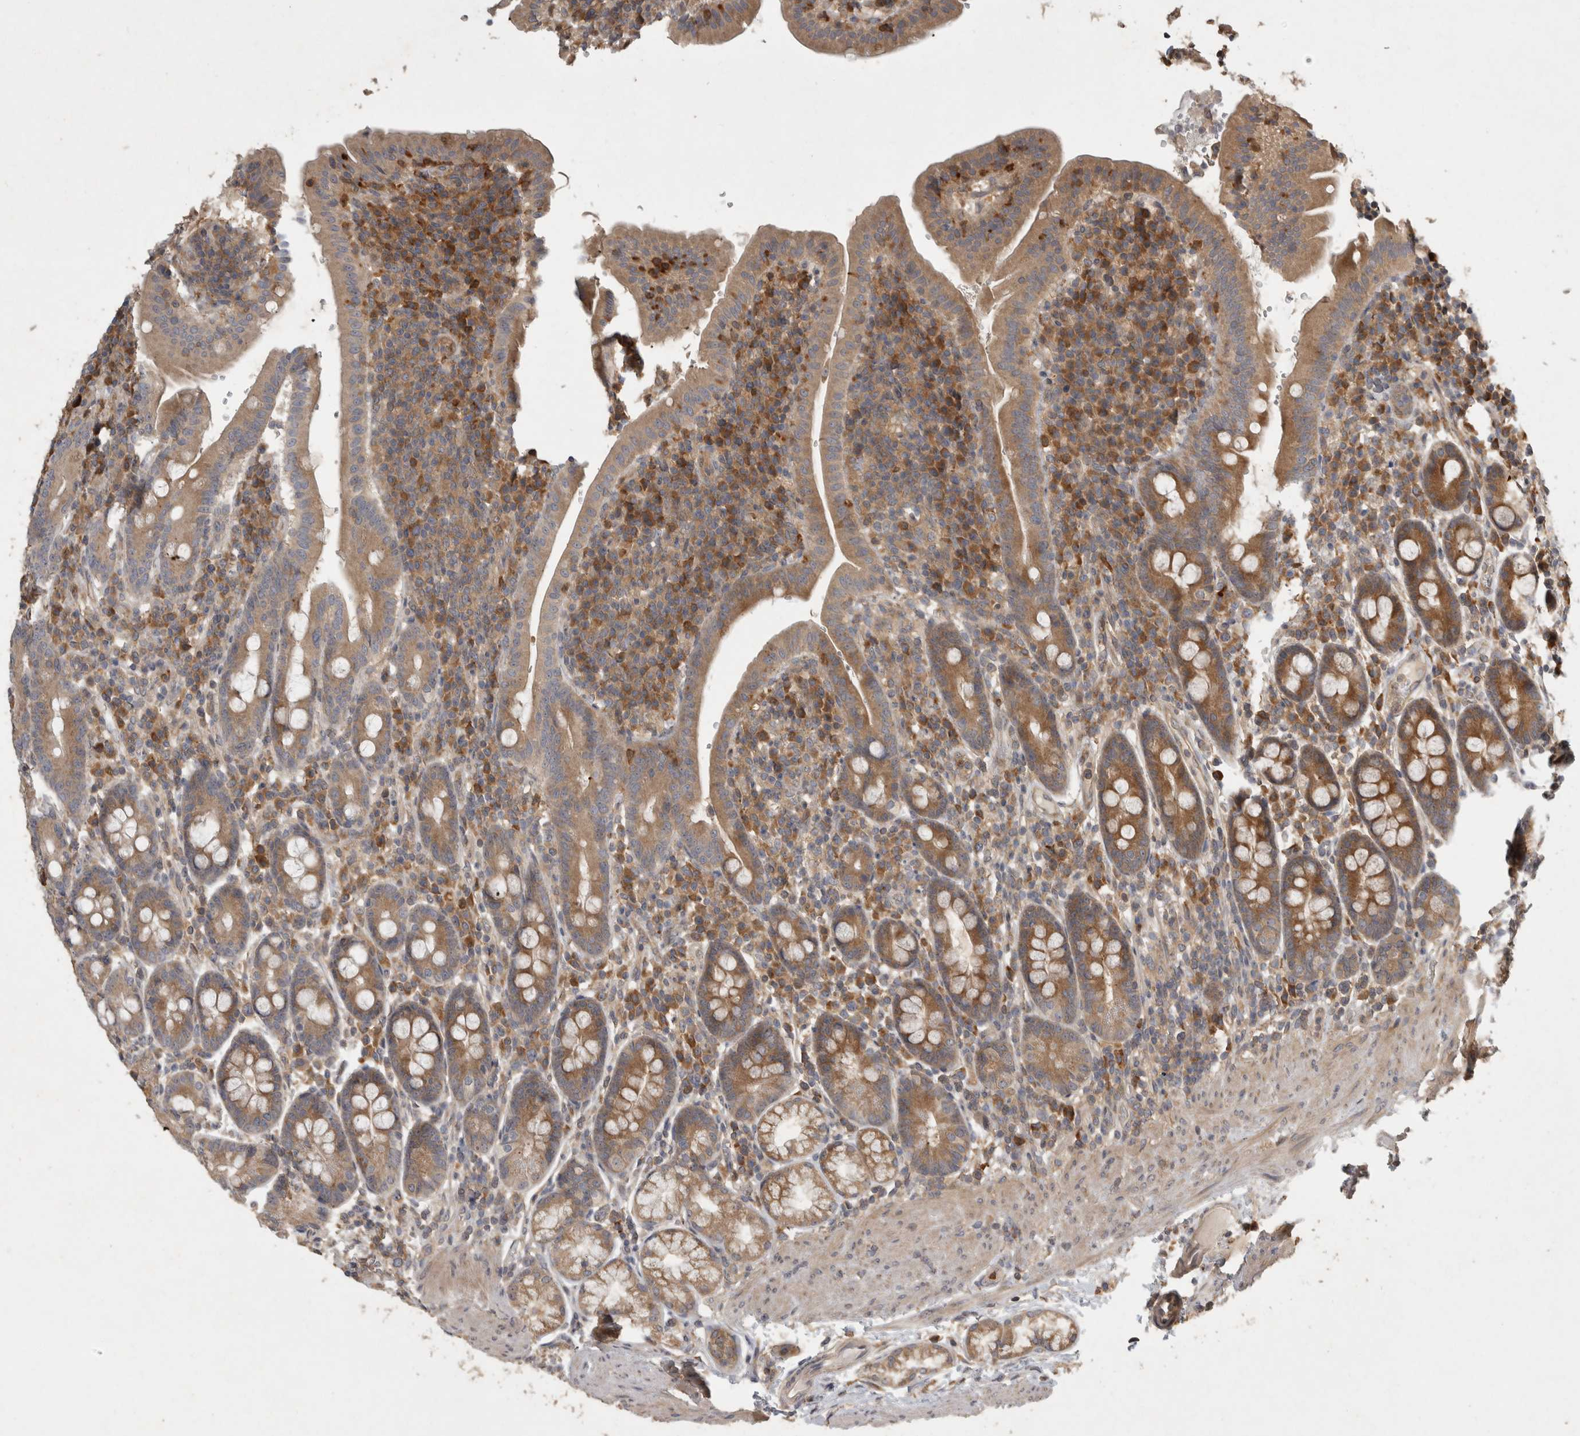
{"staining": {"intensity": "moderate", "quantity": ">75%", "location": "cytoplasmic/membranous"}, "tissue": "duodenum", "cell_type": "Glandular cells", "image_type": "normal", "snomed": [{"axis": "morphology", "description": "Normal tissue, NOS"}, {"axis": "morphology", "description": "Adenocarcinoma, NOS"}, {"axis": "topography", "description": "Pancreas"}, {"axis": "topography", "description": "Duodenum"}], "caption": "Immunohistochemistry photomicrograph of benign duodenum stained for a protein (brown), which shows medium levels of moderate cytoplasmic/membranous expression in approximately >75% of glandular cells.", "gene": "VEPH1", "patient": {"sex": "male", "age": 50}}